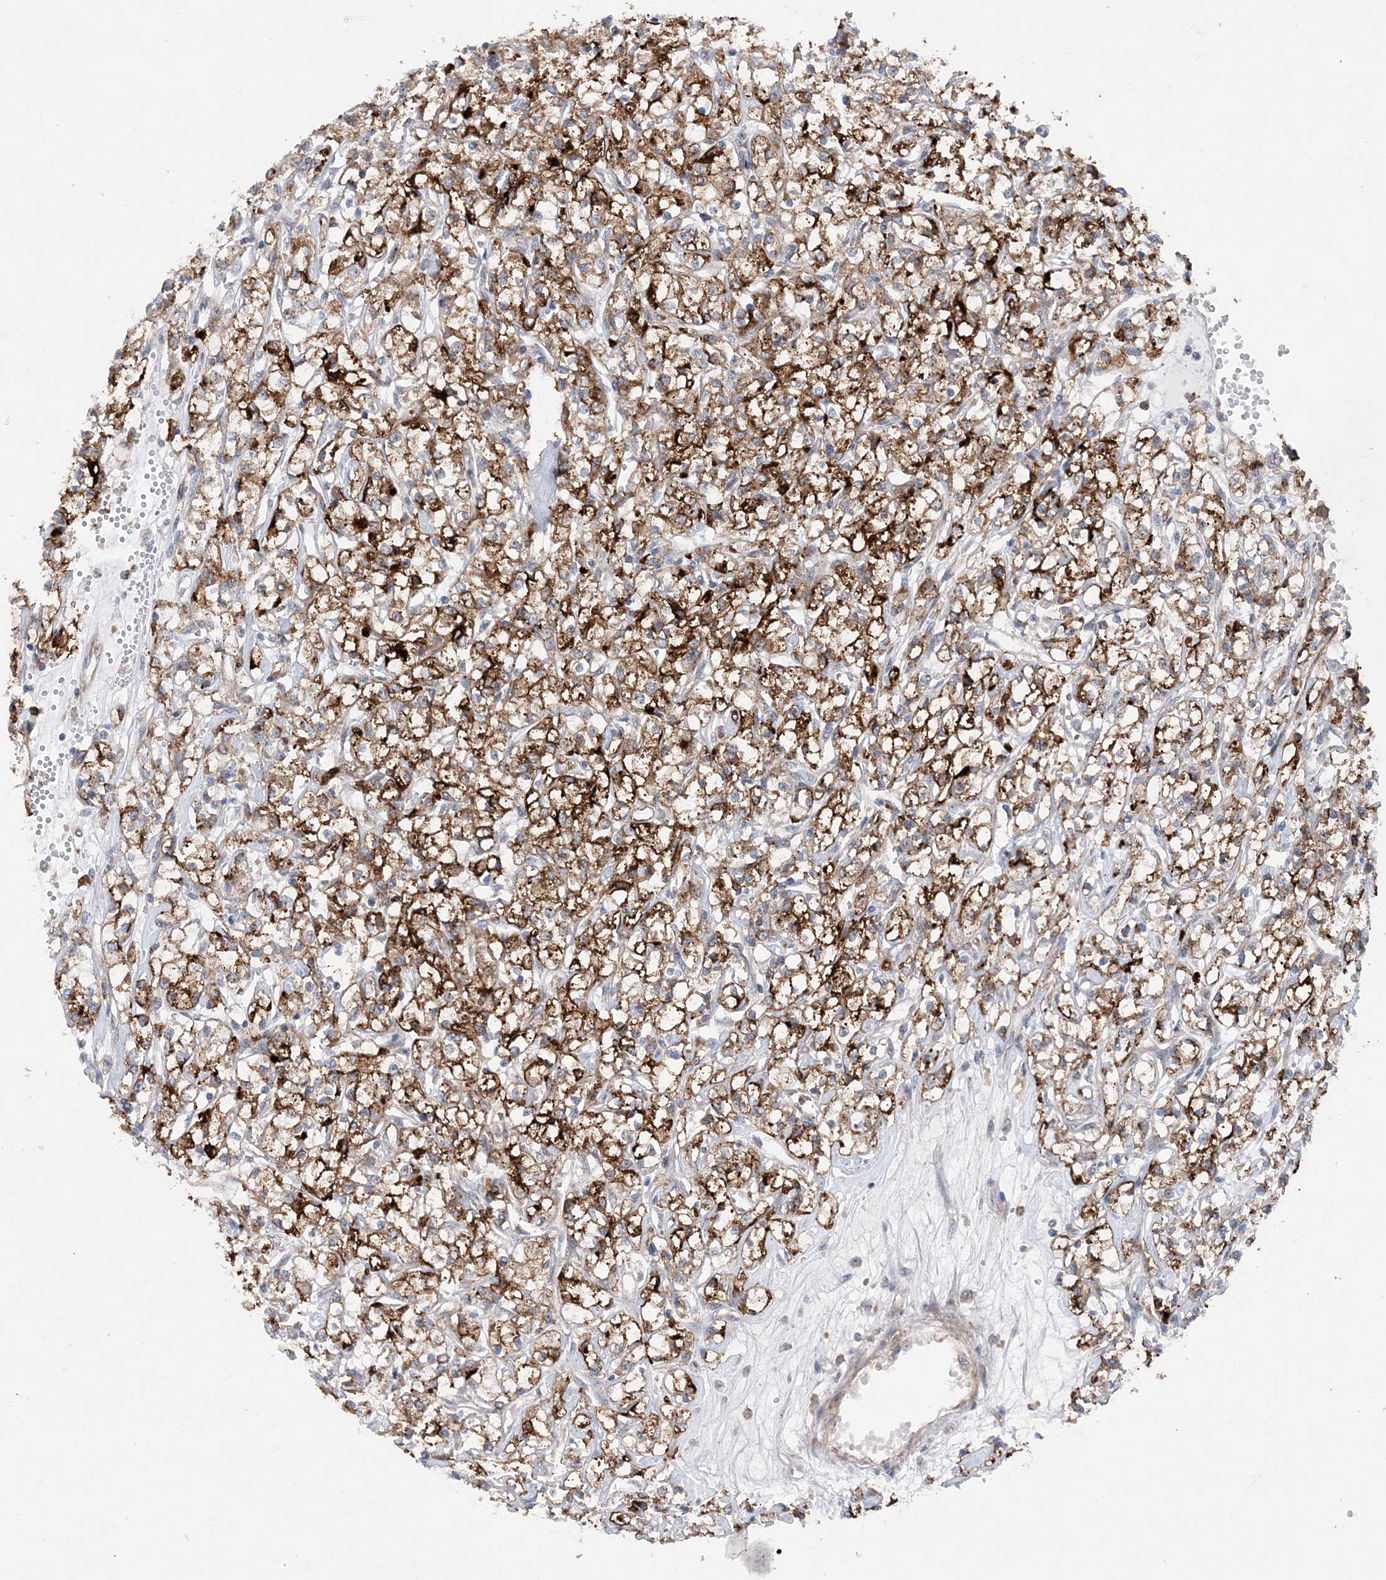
{"staining": {"intensity": "moderate", "quantity": ">75%", "location": "cytoplasmic/membranous"}, "tissue": "renal cancer", "cell_type": "Tumor cells", "image_type": "cancer", "snomed": [{"axis": "morphology", "description": "Adenocarcinoma, NOS"}, {"axis": "topography", "description": "Kidney"}], "caption": "A brown stain highlights moderate cytoplasmic/membranous positivity of a protein in renal cancer tumor cells.", "gene": "PTTG1IP", "patient": {"sex": "female", "age": 59}}